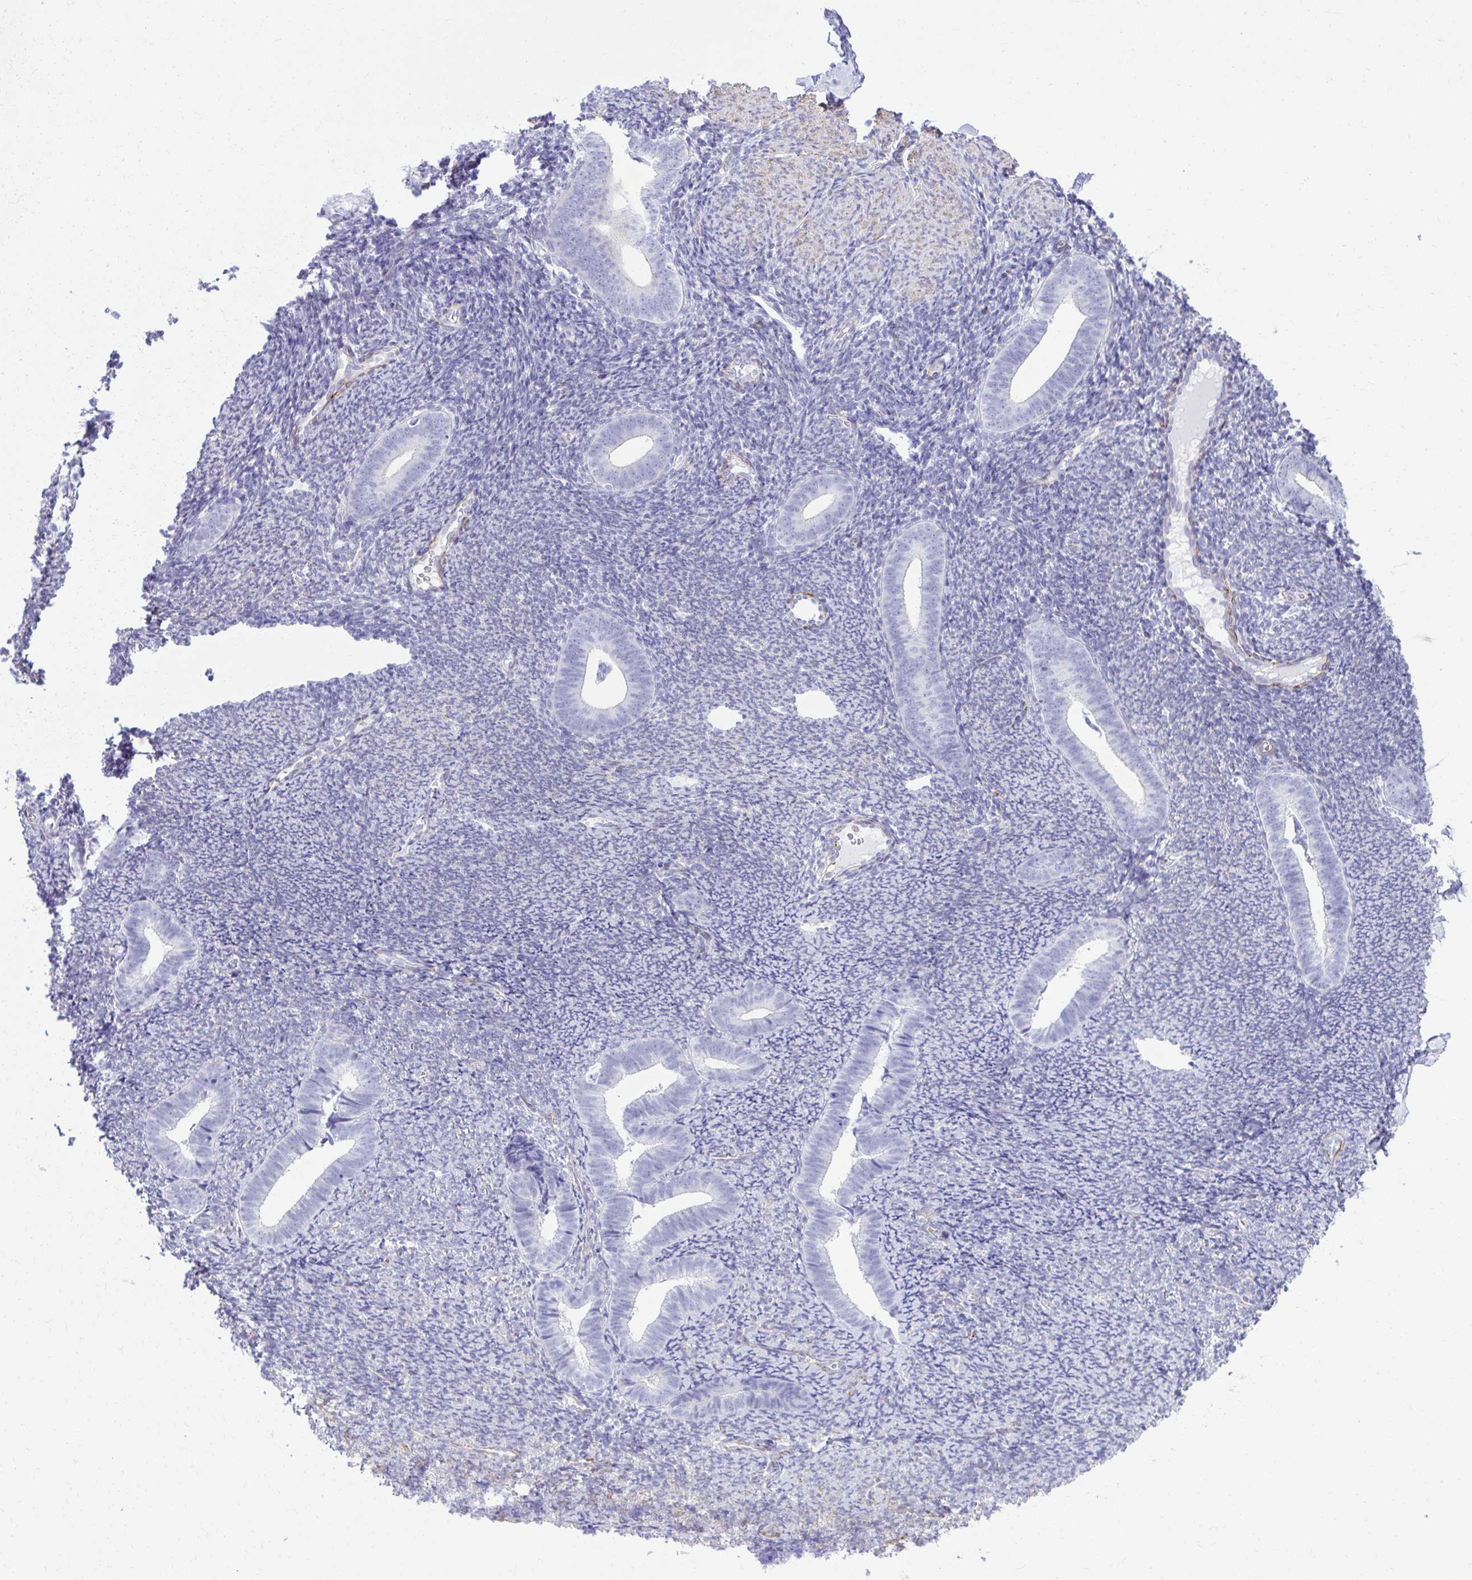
{"staining": {"intensity": "negative", "quantity": "none", "location": "none"}, "tissue": "endometrium", "cell_type": "Cells in endometrial stroma", "image_type": "normal", "snomed": [{"axis": "morphology", "description": "Normal tissue, NOS"}, {"axis": "topography", "description": "Endometrium"}], "caption": "This is a histopathology image of immunohistochemistry (IHC) staining of benign endometrium, which shows no expression in cells in endometrial stroma.", "gene": "PITPNM3", "patient": {"sex": "female", "age": 39}}